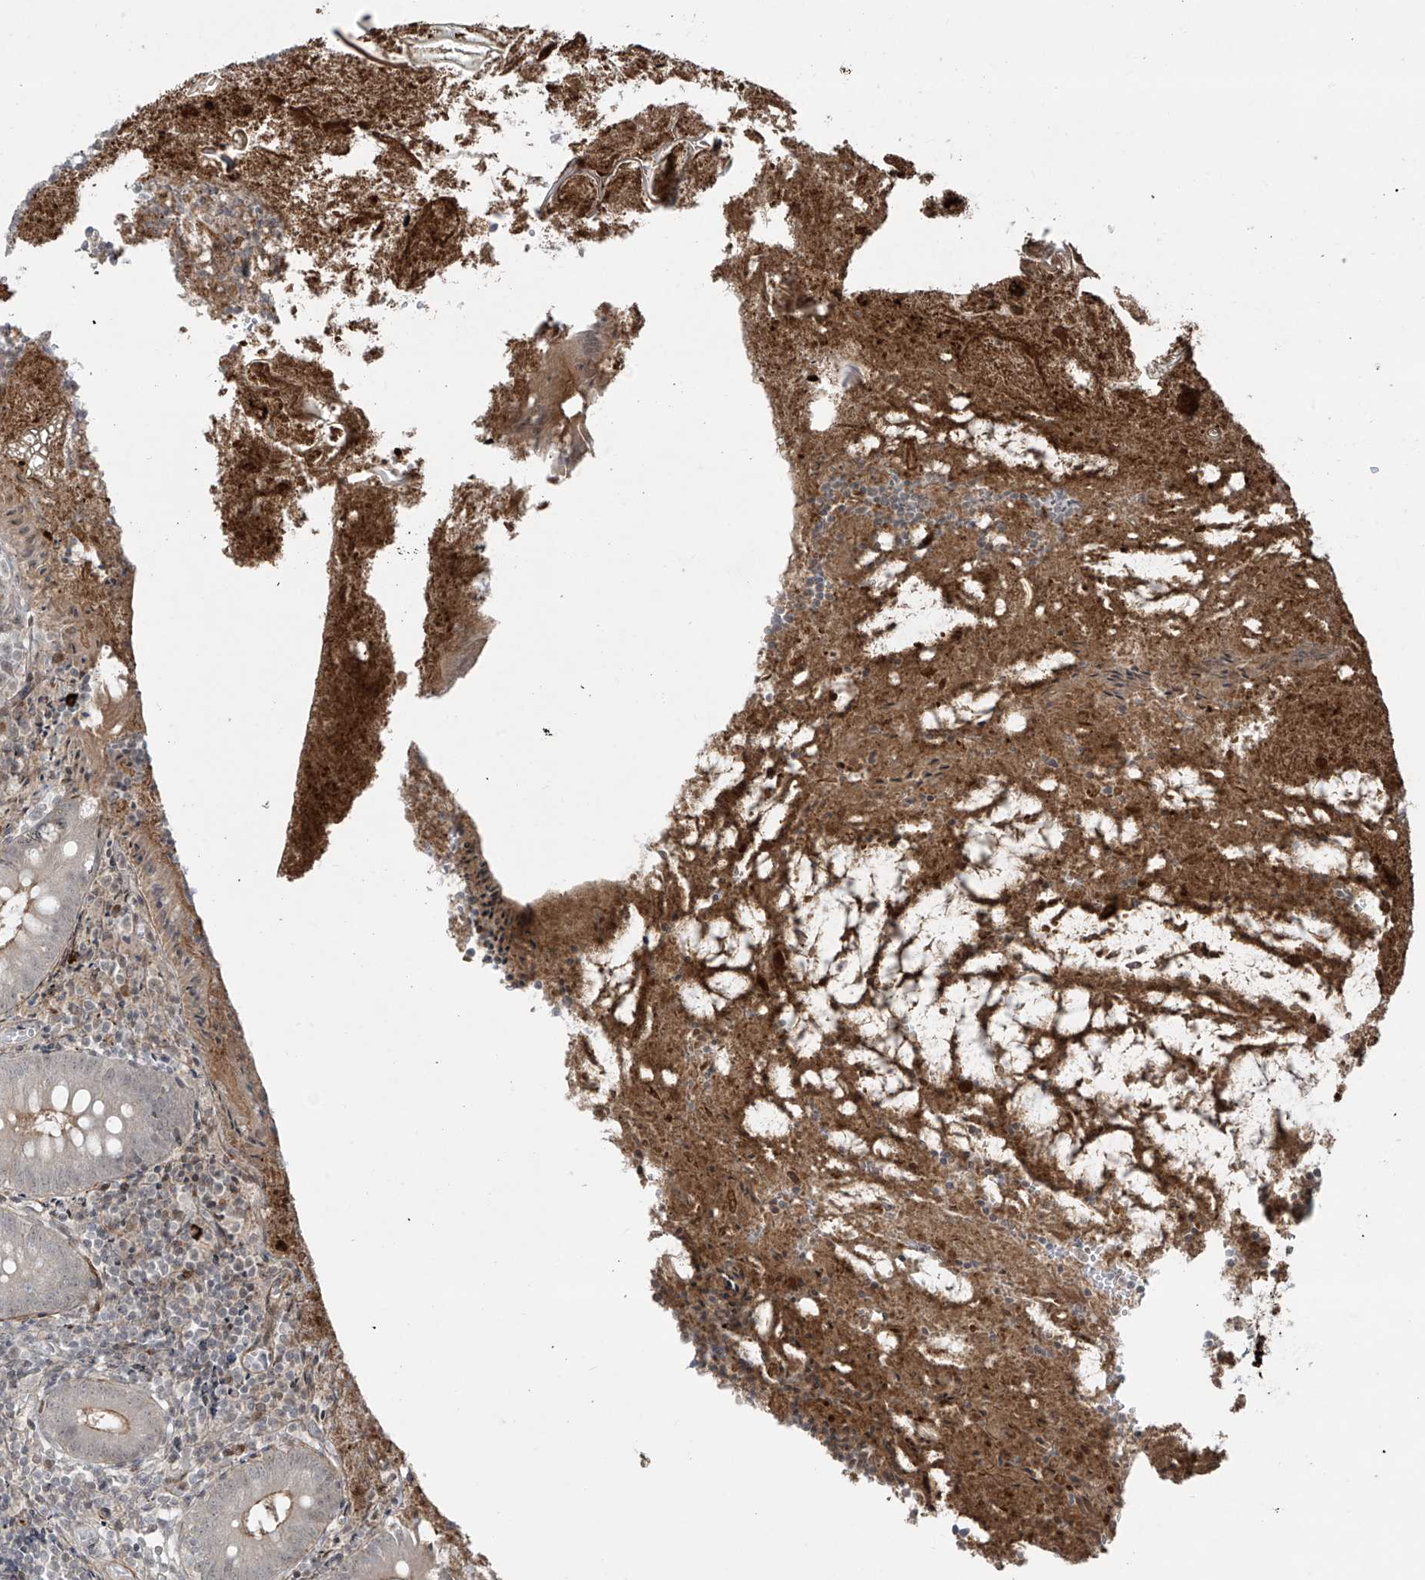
{"staining": {"intensity": "moderate", "quantity": "<25%", "location": "cytoplasmic/membranous"}, "tissue": "appendix", "cell_type": "Glandular cells", "image_type": "normal", "snomed": [{"axis": "morphology", "description": "Normal tissue, NOS"}, {"axis": "topography", "description": "Appendix"}], "caption": "Appendix stained with a brown dye shows moderate cytoplasmic/membranous positive positivity in about <25% of glandular cells.", "gene": "RASGEF1A", "patient": {"sex": "female", "age": 17}}